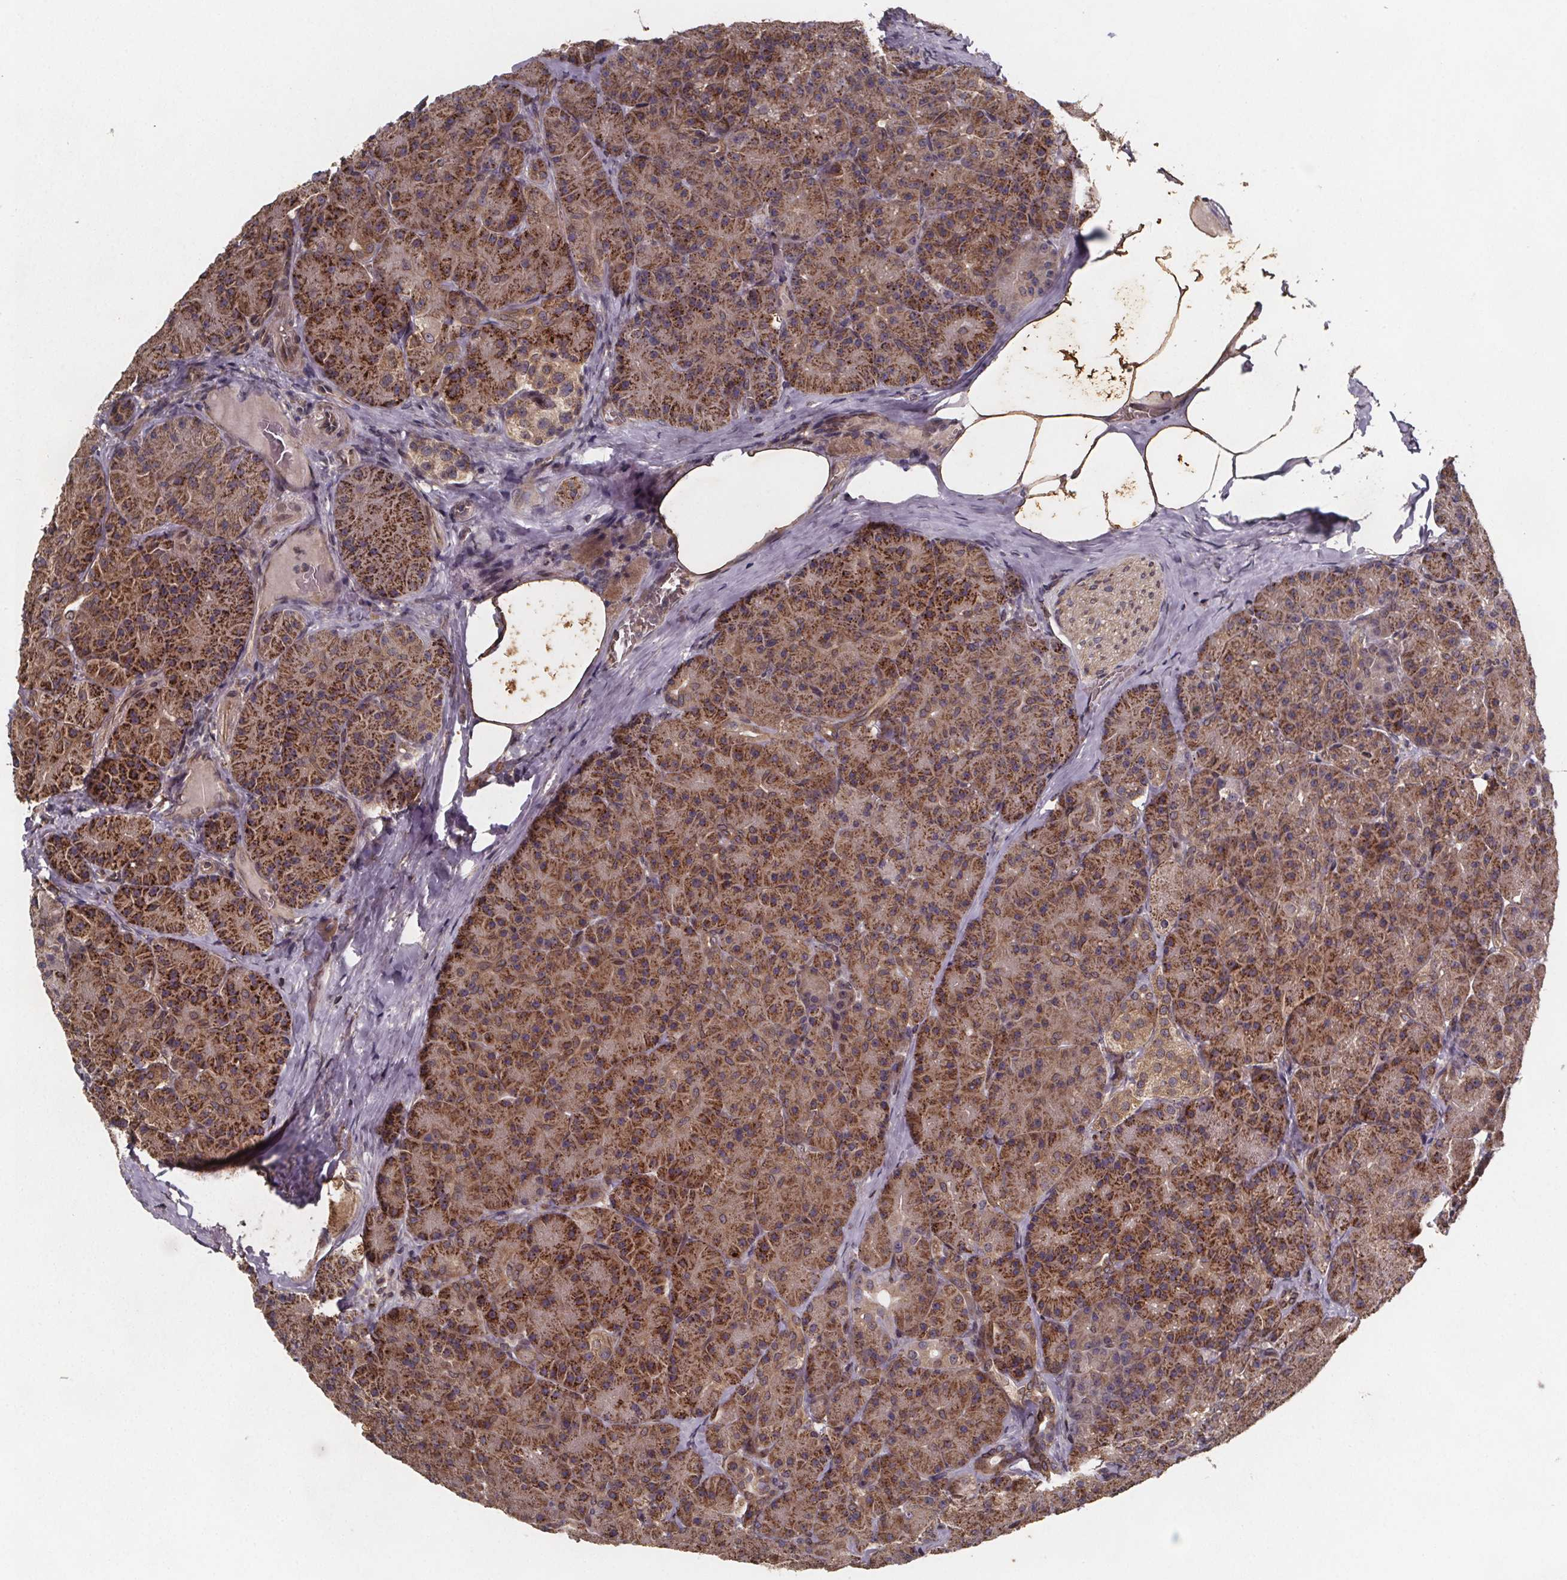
{"staining": {"intensity": "strong", "quantity": "25%-75%", "location": "cytoplasmic/membranous"}, "tissue": "pancreas", "cell_type": "Exocrine glandular cells", "image_type": "normal", "snomed": [{"axis": "morphology", "description": "Normal tissue, NOS"}, {"axis": "topography", "description": "Pancreas"}], "caption": "High-magnification brightfield microscopy of unremarkable pancreas stained with DAB (3,3'-diaminobenzidine) (brown) and counterstained with hematoxylin (blue). exocrine glandular cells exhibit strong cytoplasmic/membranous positivity is seen in approximately25%-75% of cells. The staining is performed using DAB brown chromogen to label protein expression. The nuclei are counter-stained blue using hematoxylin.", "gene": "PIERCE2", "patient": {"sex": "male", "age": 57}}